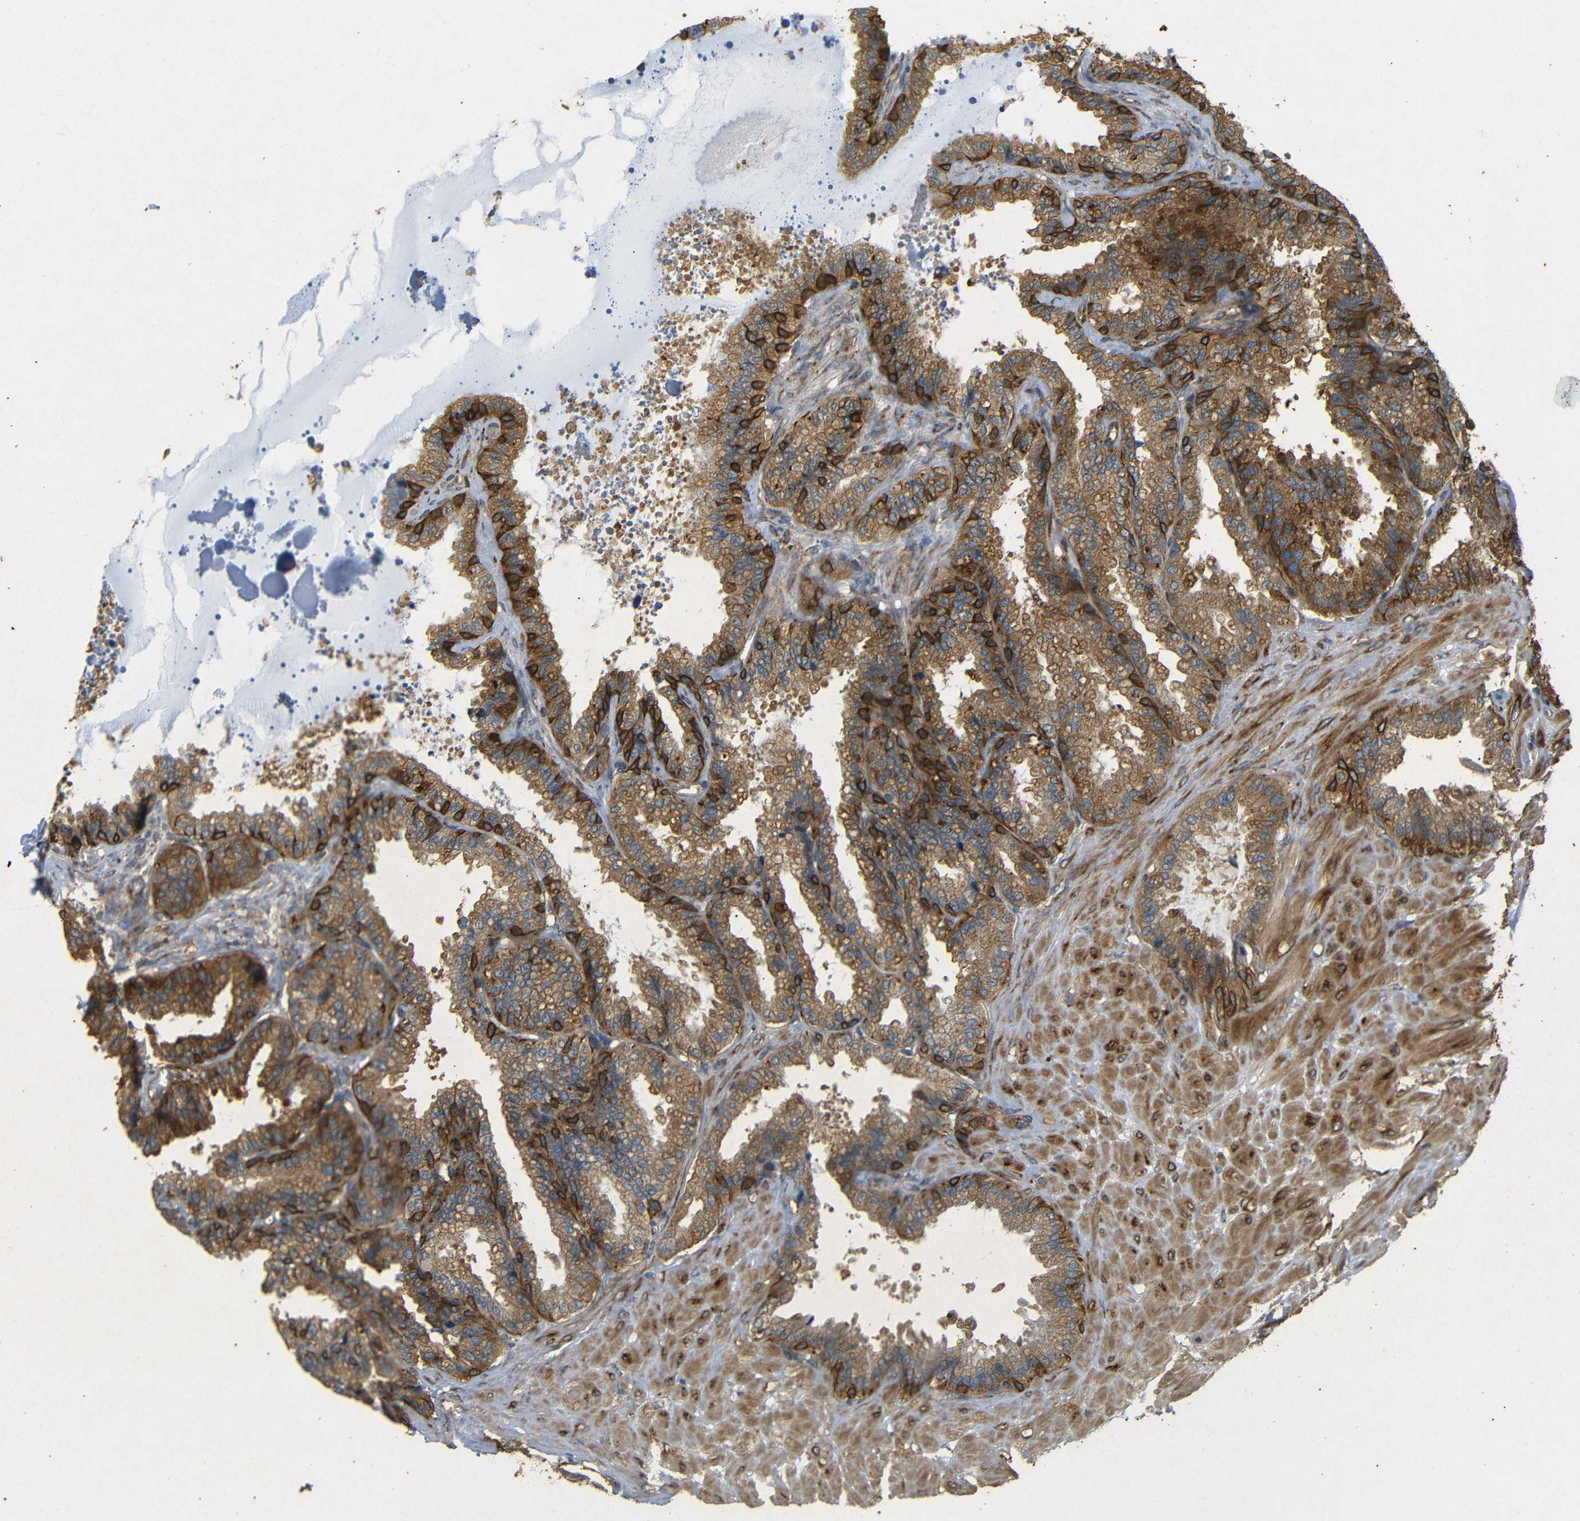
{"staining": {"intensity": "strong", "quantity": ">75%", "location": "cytoplasmic/membranous"}, "tissue": "seminal vesicle", "cell_type": "Glandular cells", "image_type": "normal", "snomed": [{"axis": "morphology", "description": "Normal tissue, NOS"}, {"axis": "topography", "description": "Seminal veicle"}], "caption": "Strong cytoplasmic/membranous protein staining is identified in approximately >75% of glandular cells in seminal vesicle. The staining was performed using DAB, with brown indicating positive protein expression. Nuclei are stained blue with hematoxylin.", "gene": "BTF3", "patient": {"sex": "male", "age": 46}}